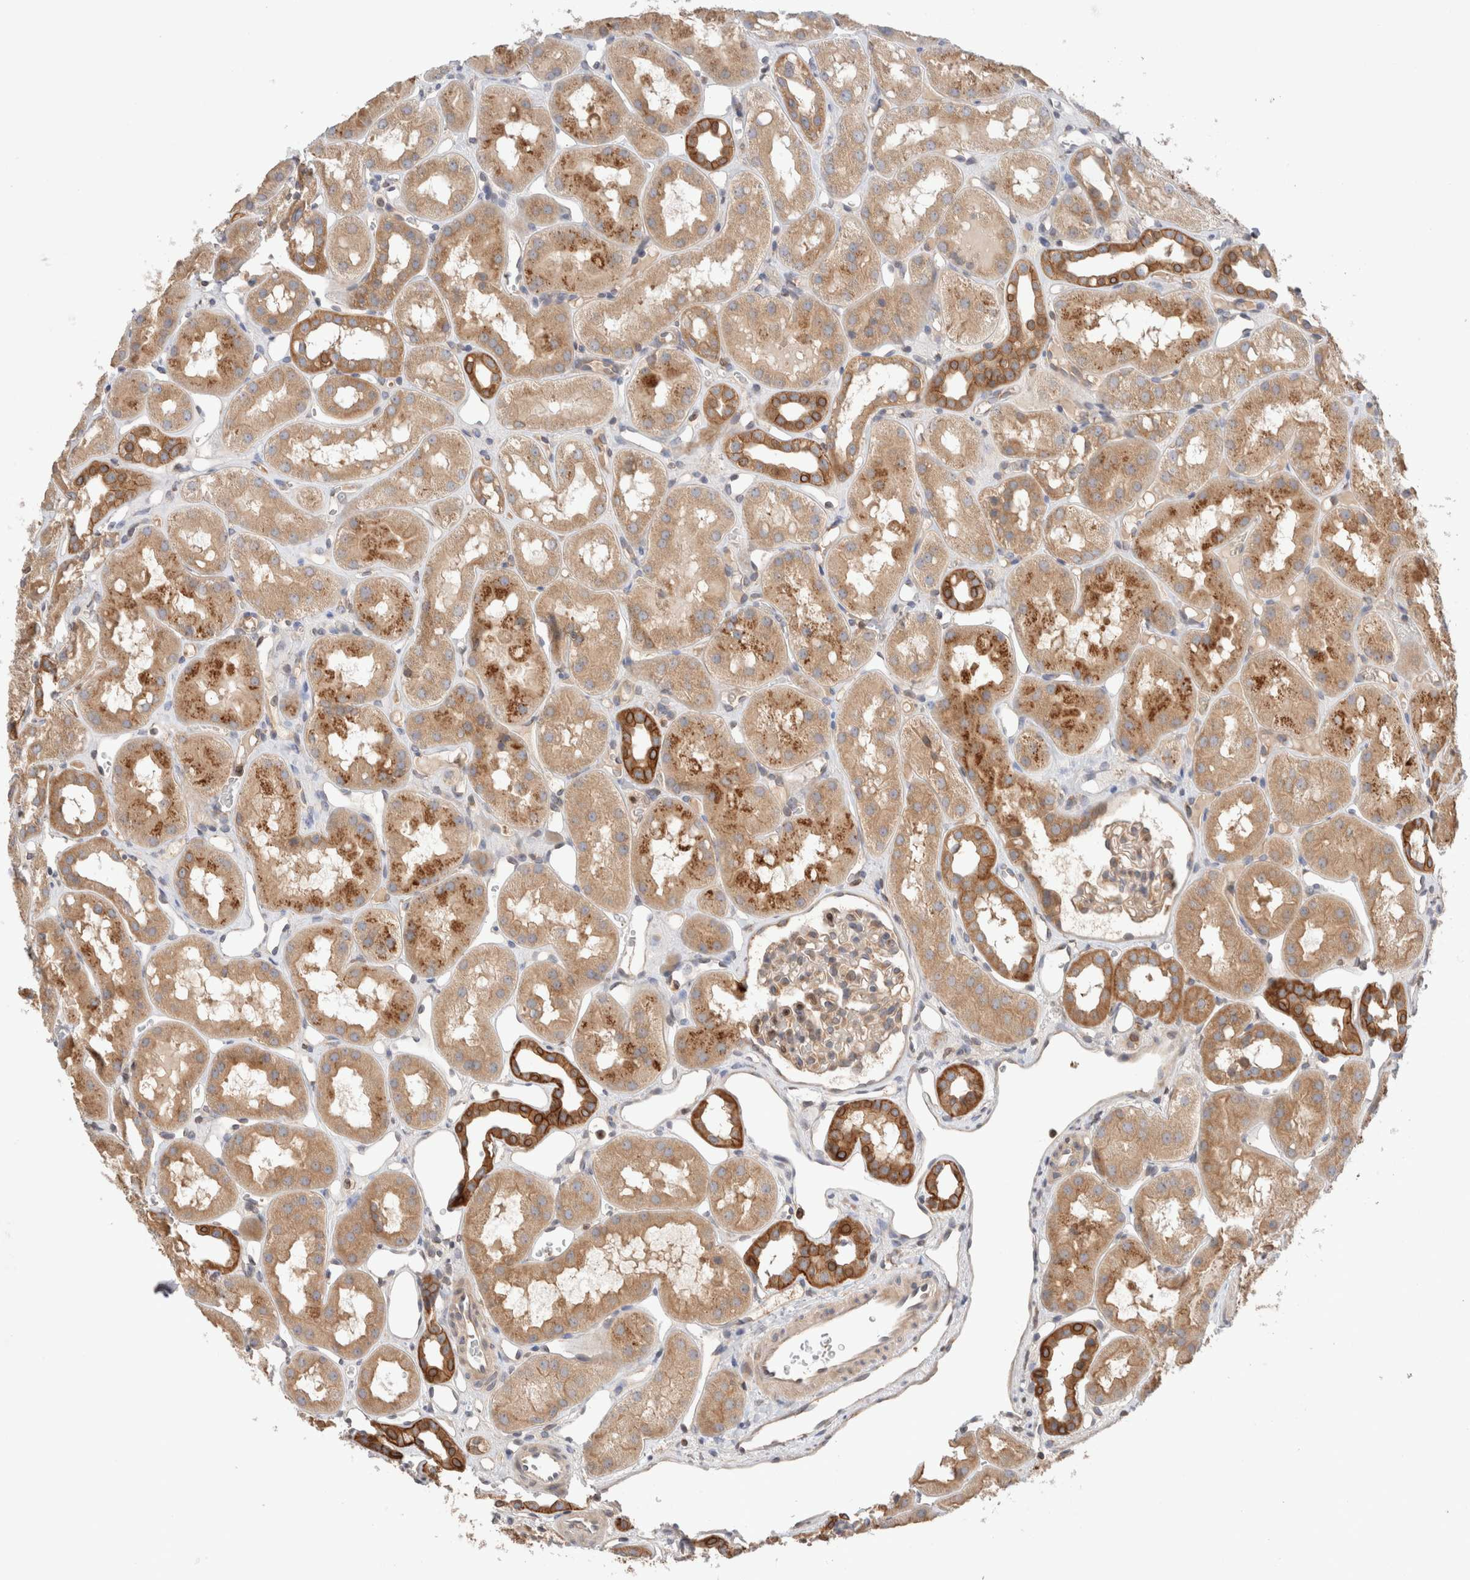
{"staining": {"intensity": "weak", "quantity": "25%-75%", "location": "cytoplasmic/membranous"}, "tissue": "kidney", "cell_type": "Cells in glomeruli", "image_type": "normal", "snomed": [{"axis": "morphology", "description": "Normal tissue, NOS"}, {"axis": "topography", "description": "Kidney"}], "caption": "Kidney stained with DAB immunohistochemistry exhibits low levels of weak cytoplasmic/membranous staining in approximately 25%-75% of cells in glomeruli. (IHC, brightfield microscopy, high magnification).", "gene": "SIKE1", "patient": {"sex": "male", "age": 16}}